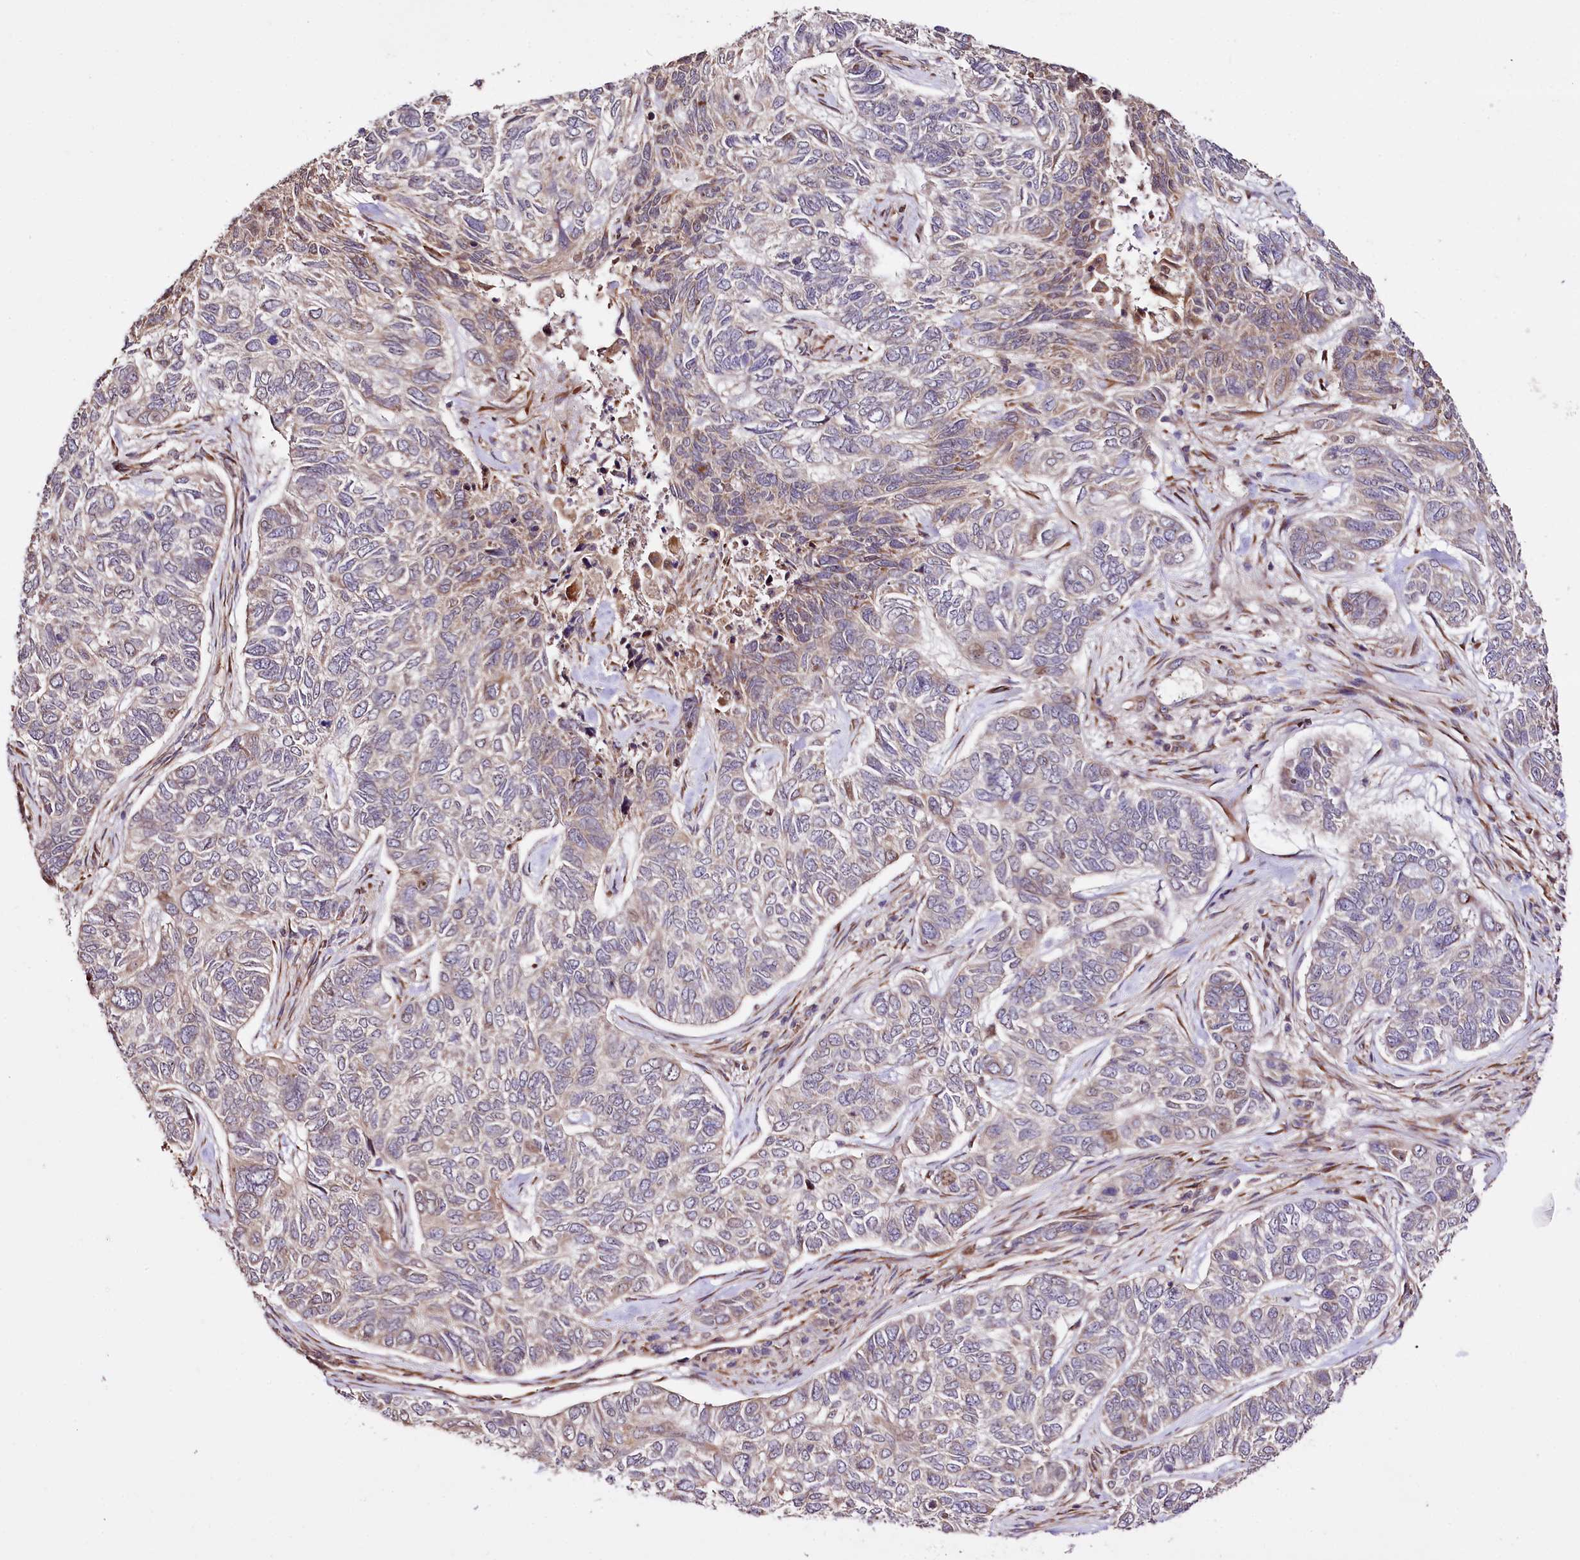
{"staining": {"intensity": "negative", "quantity": "none", "location": "none"}, "tissue": "skin cancer", "cell_type": "Tumor cells", "image_type": "cancer", "snomed": [{"axis": "morphology", "description": "Basal cell carcinoma"}, {"axis": "topography", "description": "Skin"}], "caption": "The image demonstrates no staining of tumor cells in skin basal cell carcinoma.", "gene": "CUTC", "patient": {"sex": "female", "age": 65}}